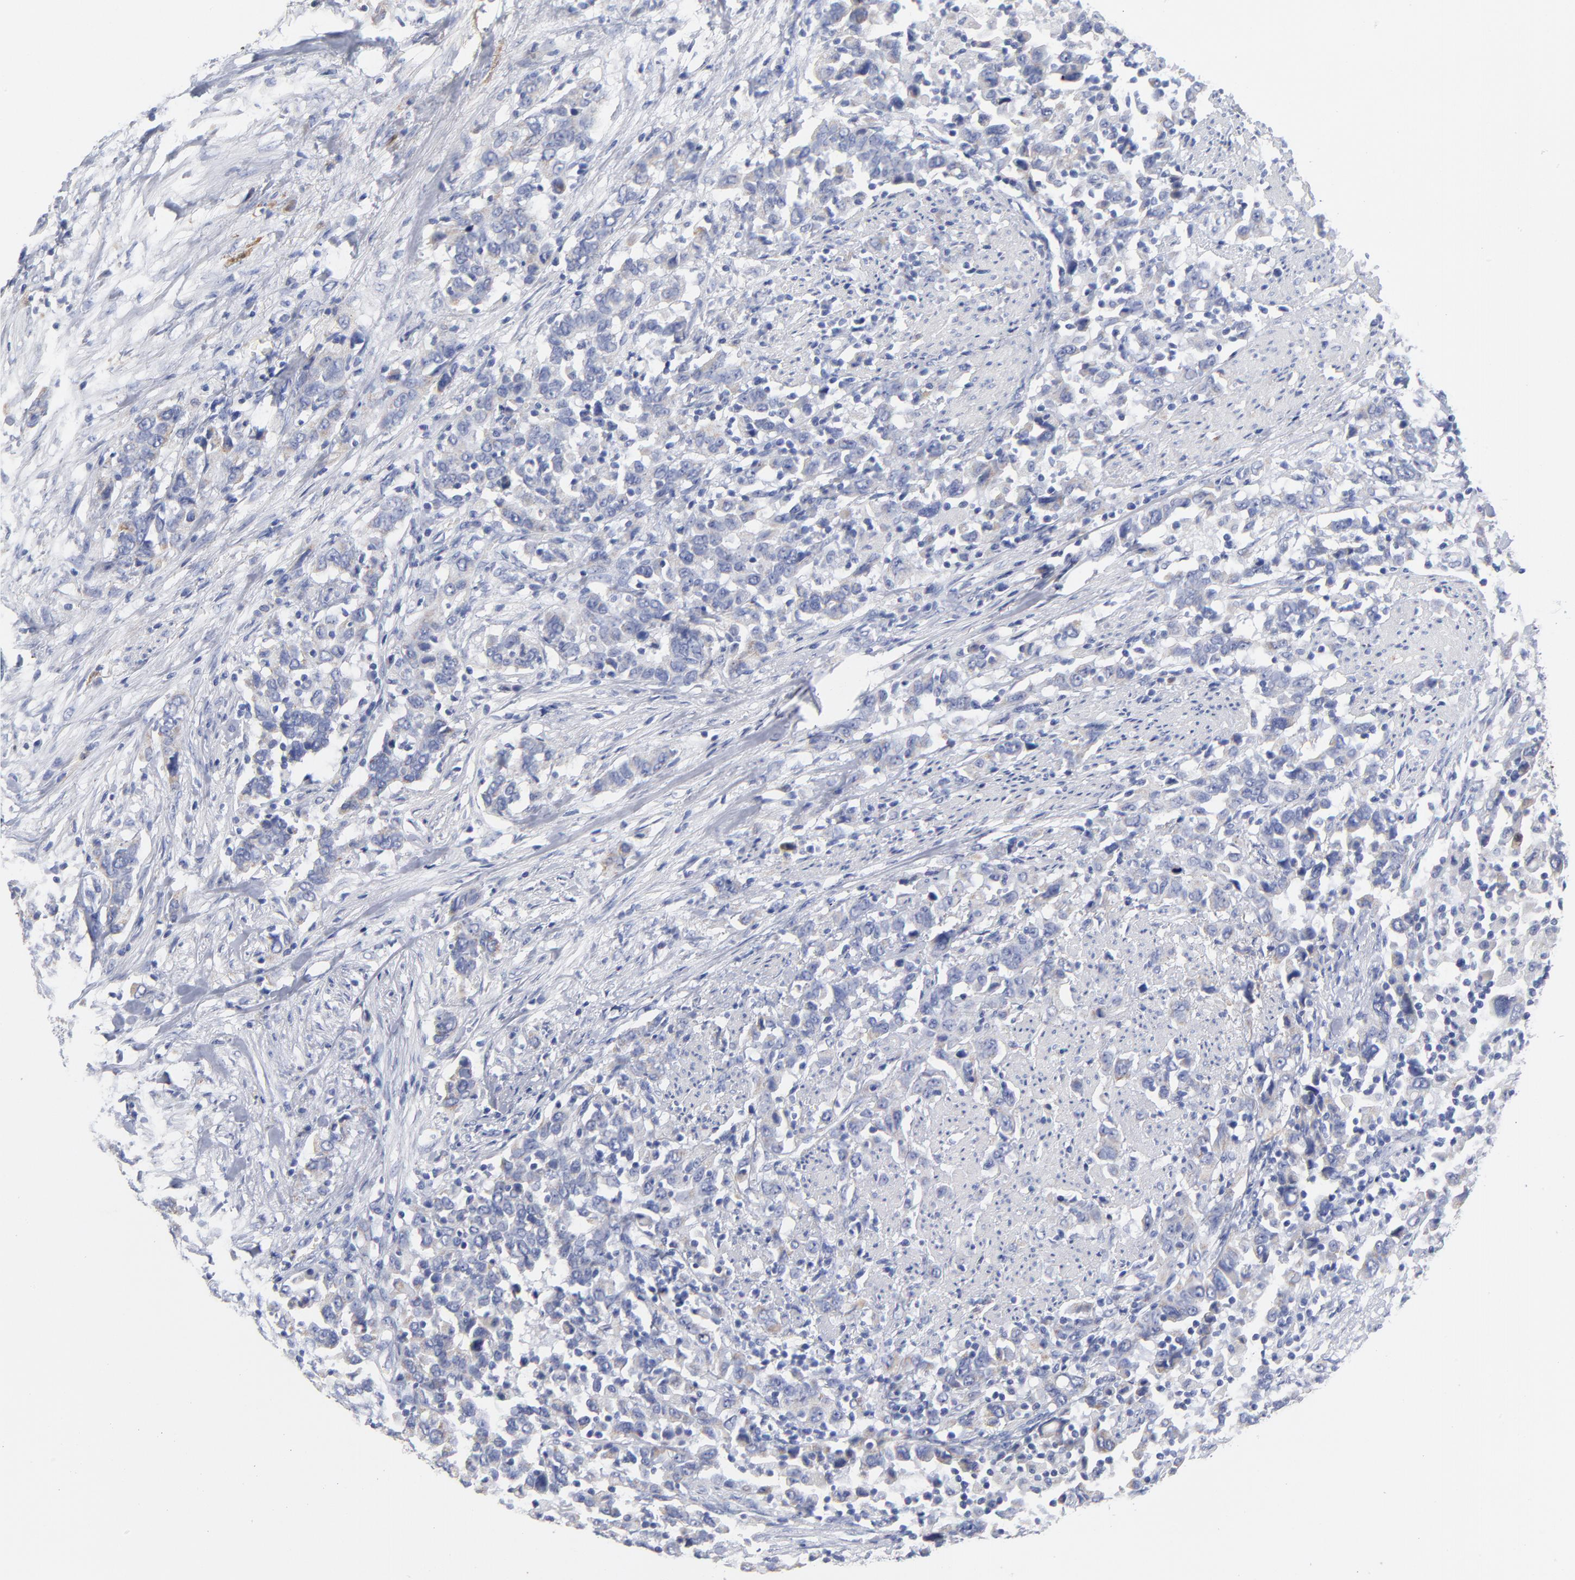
{"staining": {"intensity": "negative", "quantity": "none", "location": "none"}, "tissue": "urothelial cancer", "cell_type": "Tumor cells", "image_type": "cancer", "snomed": [{"axis": "morphology", "description": "Urothelial carcinoma, High grade"}, {"axis": "topography", "description": "Urinary bladder"}], "caption": "Micrograph shows no protein expression in tumor cells of urothelial cancer tissue. (Stains: DAB immunohistochemistry (IHC) with hematoxylin counter stain, Microscopy: brightfield microscopy at high magnification).", "gene": "PTP4A1", "patient": {"sex": "male", "age": 61}}